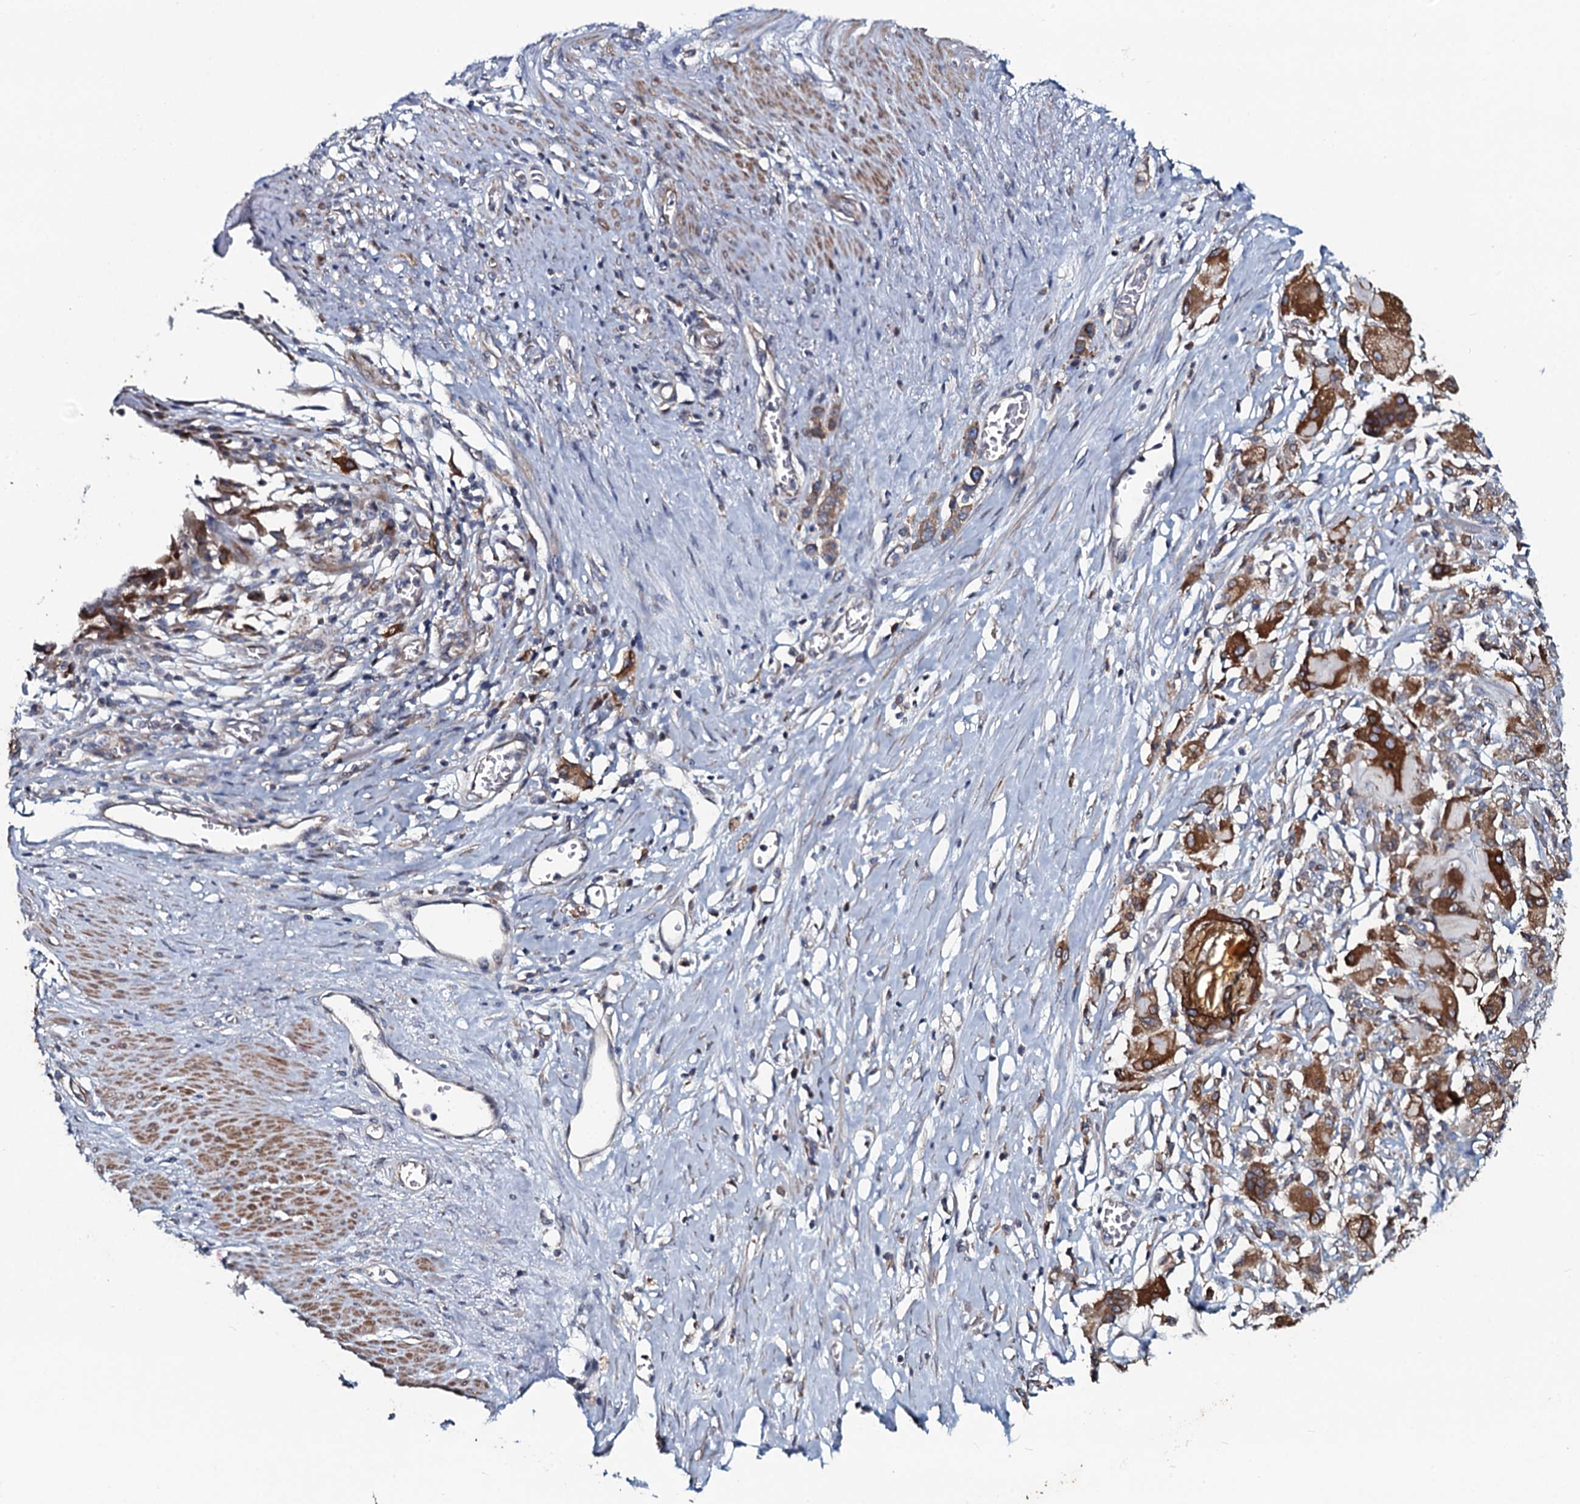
{"staining": {"intensity": "moderate", "quantity": ">75%", "location": "cytoplasmic/membranous"}, "tissue": "stomach cancer", "cell_type": "Tumor cells", "image_type": "cancer", "snomed": [{"axis": "morphology", "description": "Adenocarcinoma, NOS"}, {"axis": "morphology", "description": "Adenocarcinoma, High grade"}, {"axis": "topography", "description": "Stomach, upper"}, {"axis": "topography", "description": "Stomach, lower"}], "caption": "Tumor cells demonstrate moderate cytoplasmic/membranous staining in about >75% of cells in stomach cancer (adenocarcinoma (high-grade)).", "gene": "TMEM151A", "patient": {"sex": "female", "age": 65}}